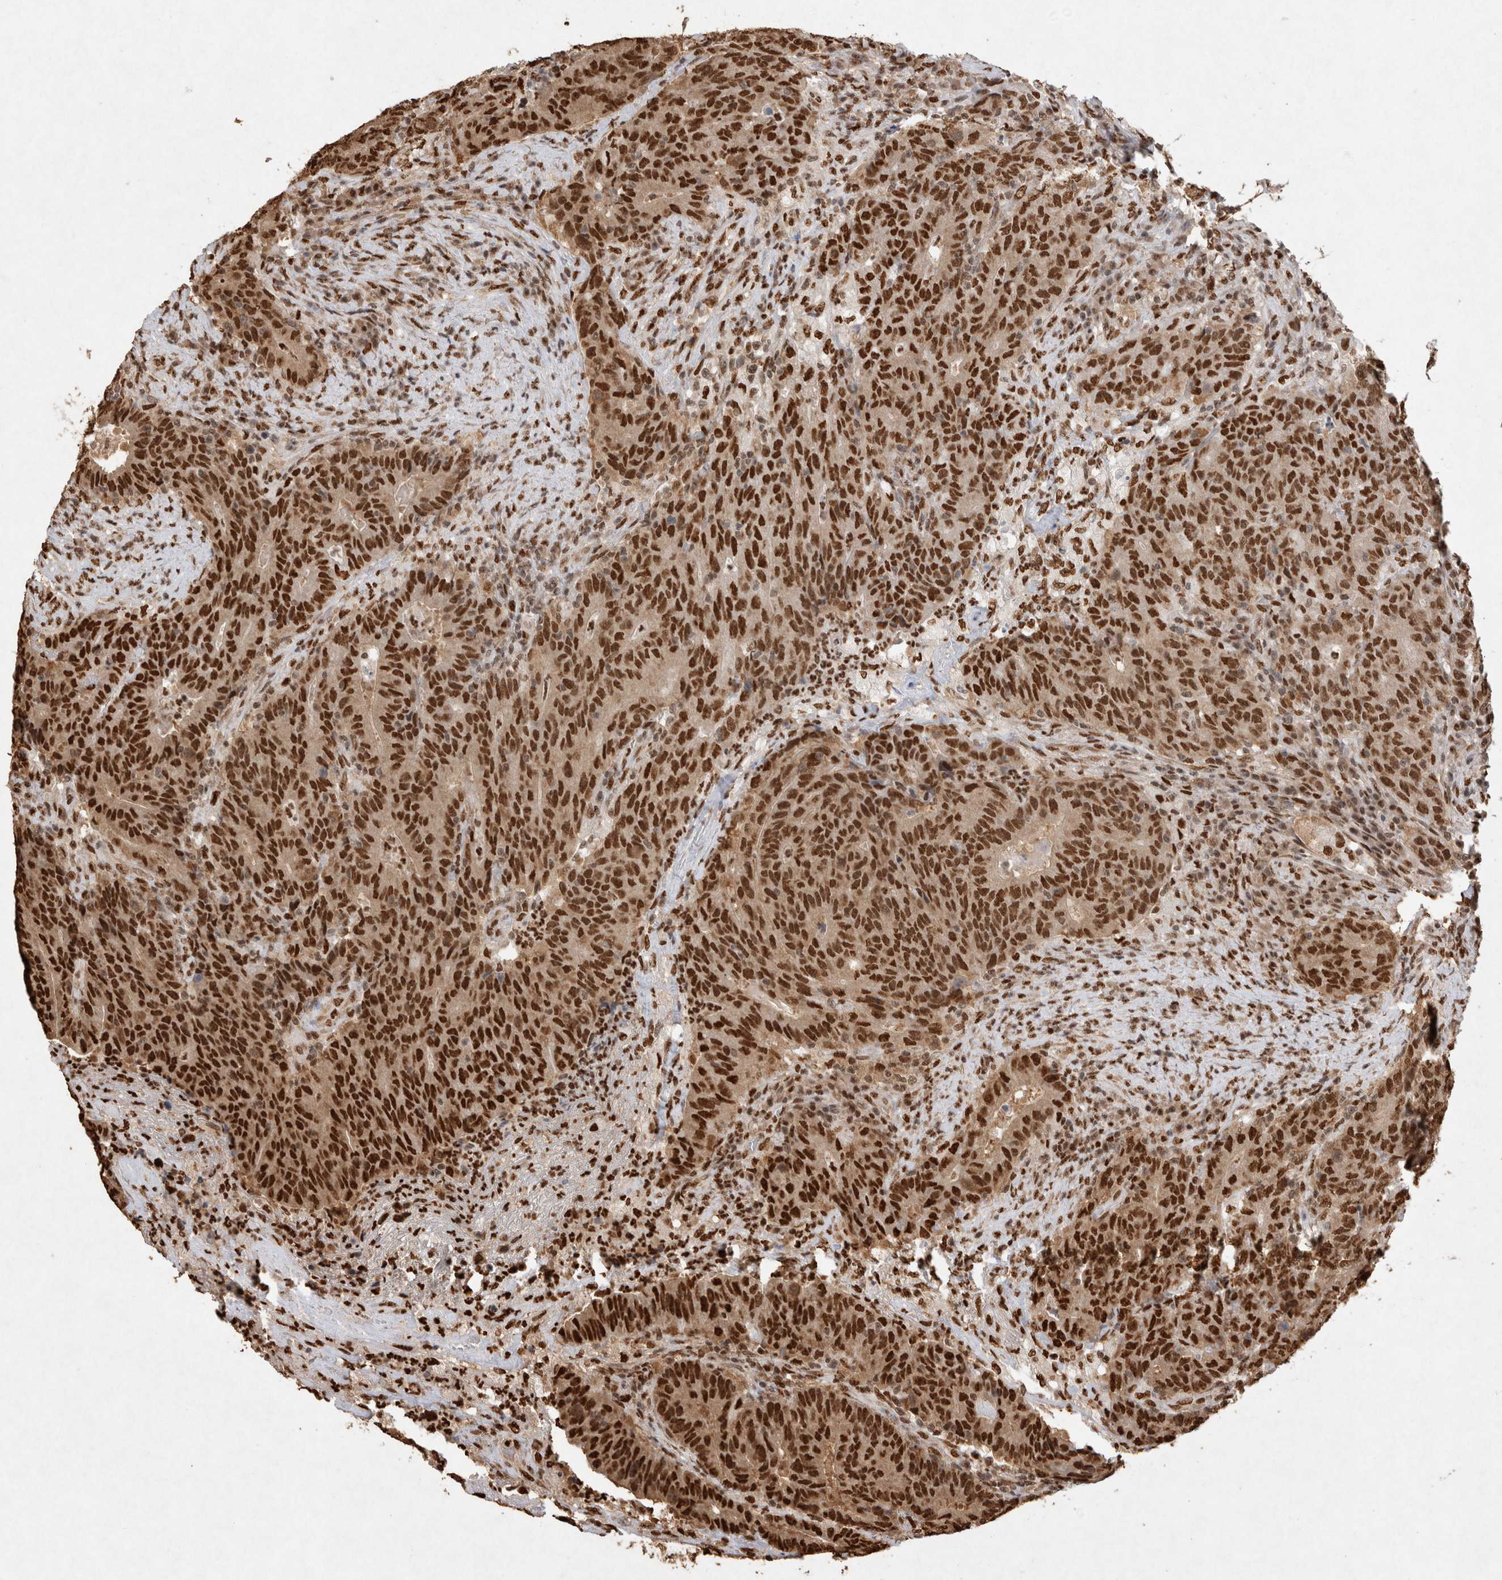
{"staining": {"intensity": "strong", "quantity": ">75%", "location": "nuclear"}, "tissue": "colorectal cancer", "cell_type": "Tumor cells", "image_type": "cancer", "snomed": [{"axis": "morphology", "description": "Normal tissue, NOS"}, {"axis": "morphology", "description": "Adenocarcinoma, NOS"}, {"axis": "topography", "description": "Colon"}], "caption": "A high amount of strong nuclear positivity is appreciated in approximately >75% of tumor cells in adenocarcinoma (colorectal) tissue. The staining is performed using DAB (3,3'-diaminobenzidine) brown chromogen to label protein expression. The nuclei are counter-stained blue using hematoxylin.", "gene": "HDGF", "patient": {"sex": "female", "age": 75}}